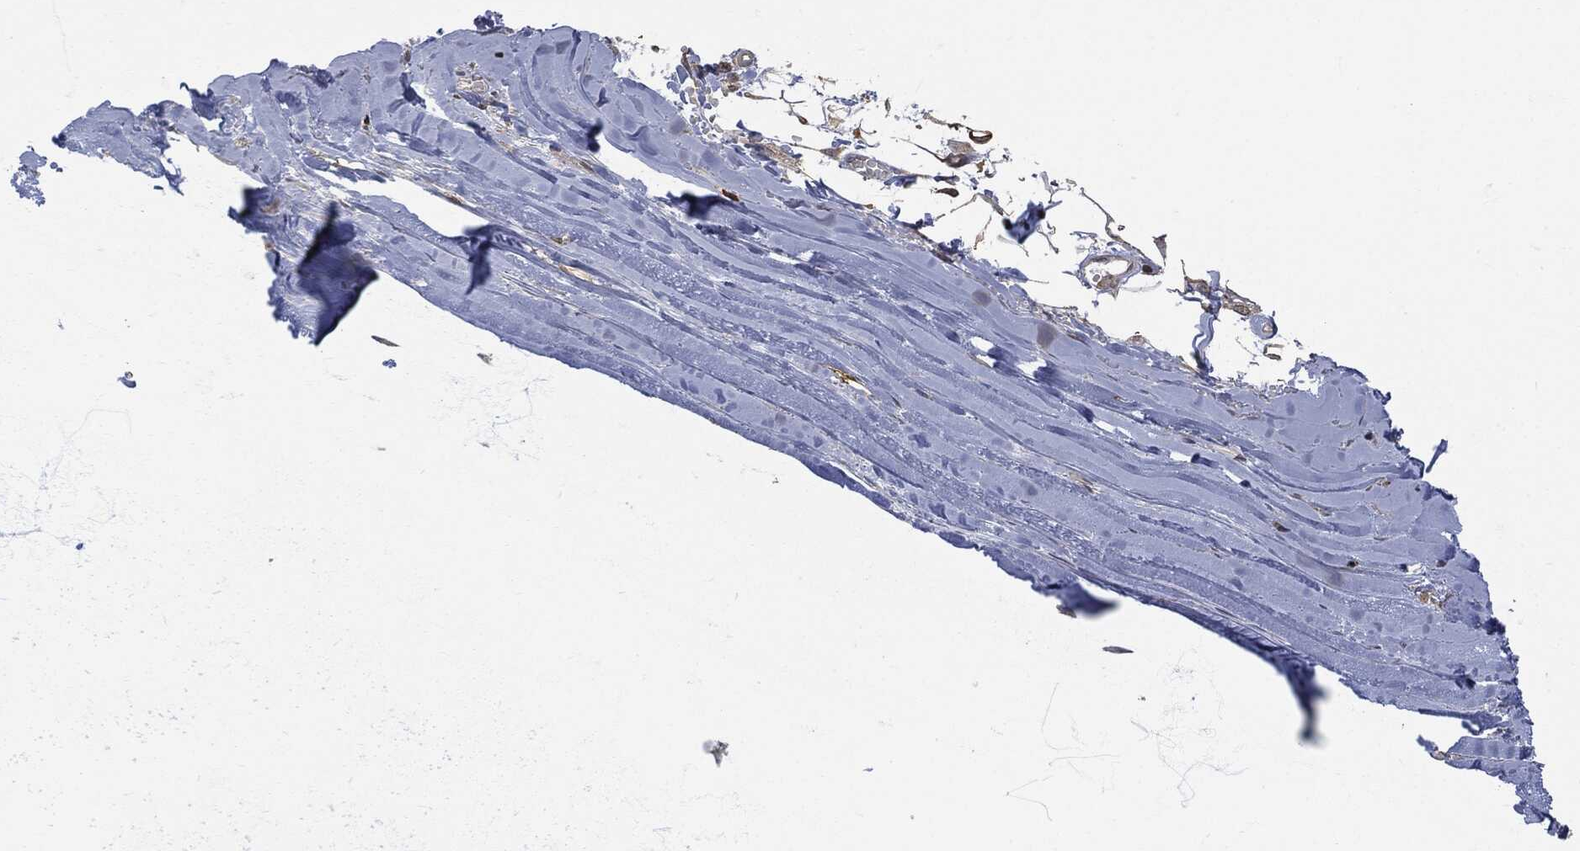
{"staining": {"intensity": "negative", "quantity": "none", "location": "none"}, "tissue": "adipose tissue", "cell_type": "Adipocytes", "image_type": "normal", "snomed": [{"axis": "morphology", "description": "Normal tissue, NOS"}, {"axis": "topography", "description": "Cartilage tissue"}], "caption": "Protein analysis of normal adipose tissue displays no significant staining in adipocytes.", "gene": "PSMB10", "patient": {"sex": "male", "age": 81}}